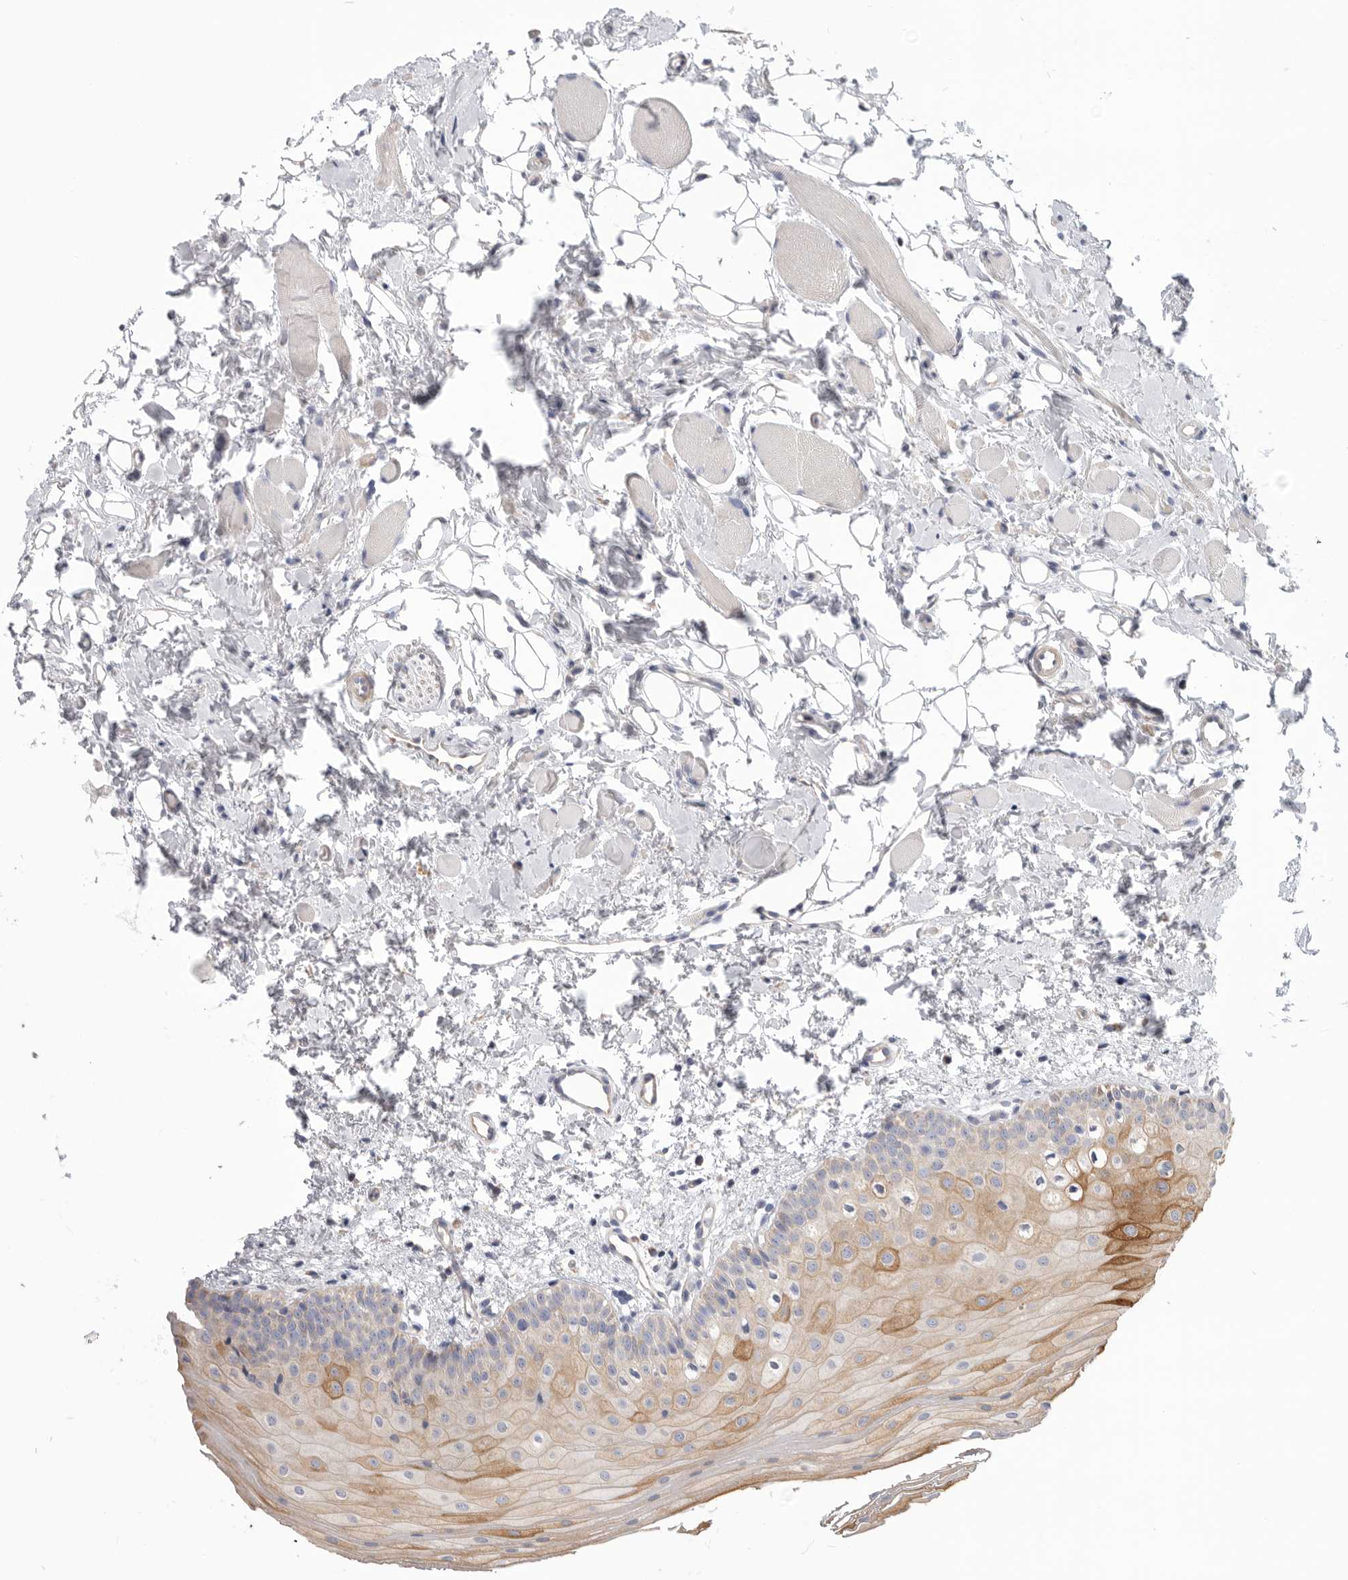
{"staining": {"intensity": "moderate", "quantity": "25%-75%", "location": "cytoplasmic/membranous"}, "tissue": "oral mucosa", "cell_type": "Squamous epithelial cells", "image_type": "normal", "snomed": [{"axis": "morphology", "description": "Normal tissue, NOS"}, {"axis": "topography", "description": "Oral tissue"}], "caption": "A brown stain shows moderate cytoplasmic/membranous positivity of a protein in squamous epithelial cells of unremarkable human oral mucosa. The protein of interest is shown in brown color, while the nuclei are stained blue.", "gene": "MTFR1L", "patient": {"sex": "male", "age": 28}}